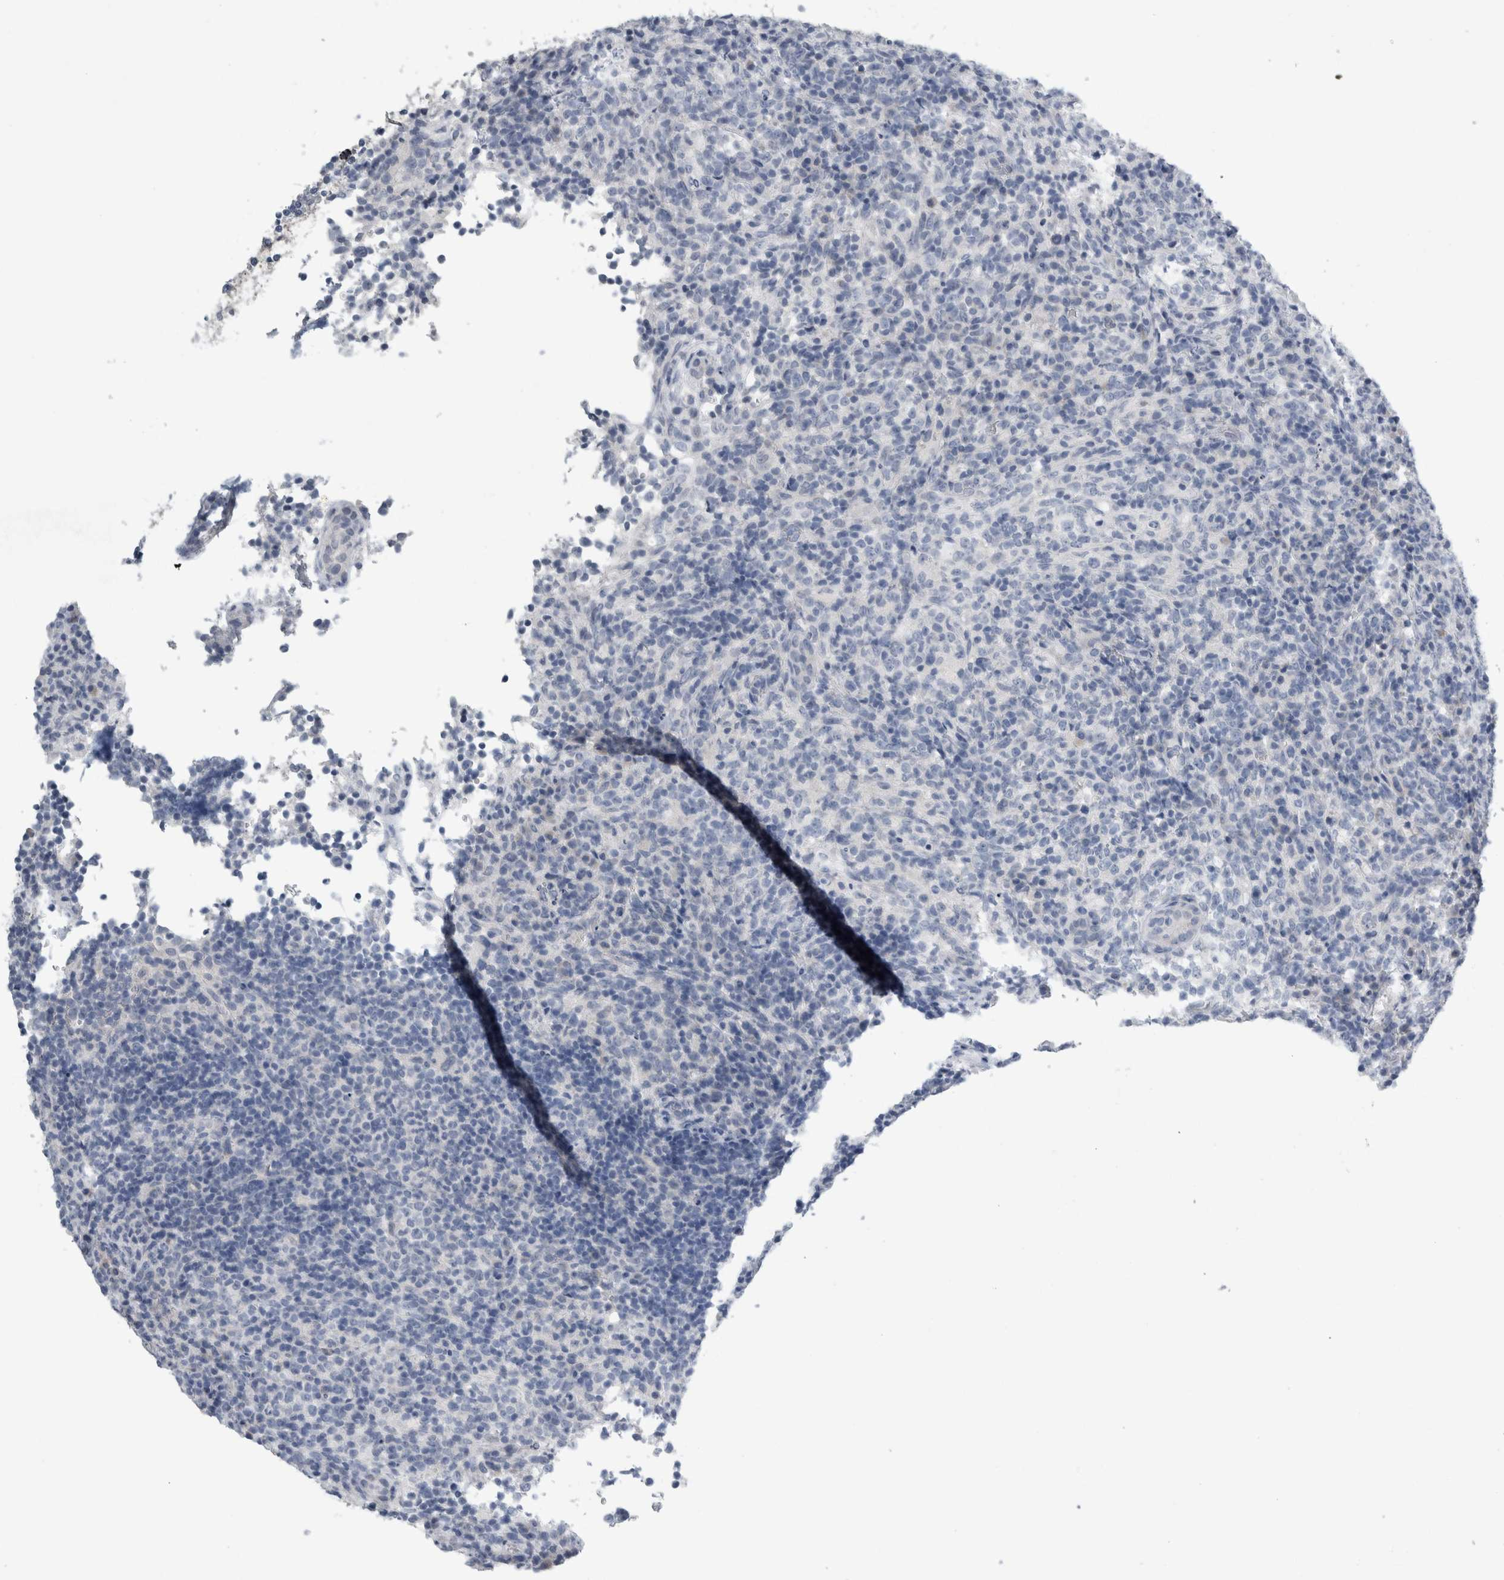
{"staining": {"intensity": "negative", "quantity": "none", "location": "none"}, "tissue": "lymphoma", "cell_type": "Tumor cells", "image_type": "cancer", "snomed": [{"axis": "morphology", "description": "Malignant lymphoma, non-Hodgkin's type, High grade"}, {"axis": "topography", "description": "Lymph node"}], "caption": "The IHC image has no significant expression in tumor cells of lymphoma tissue. (DAB immunohistochemistry (IHC) with hematoxylin counter stain).", "gene": "NEFM", "patient": {"sex": "female", "age": 76}}